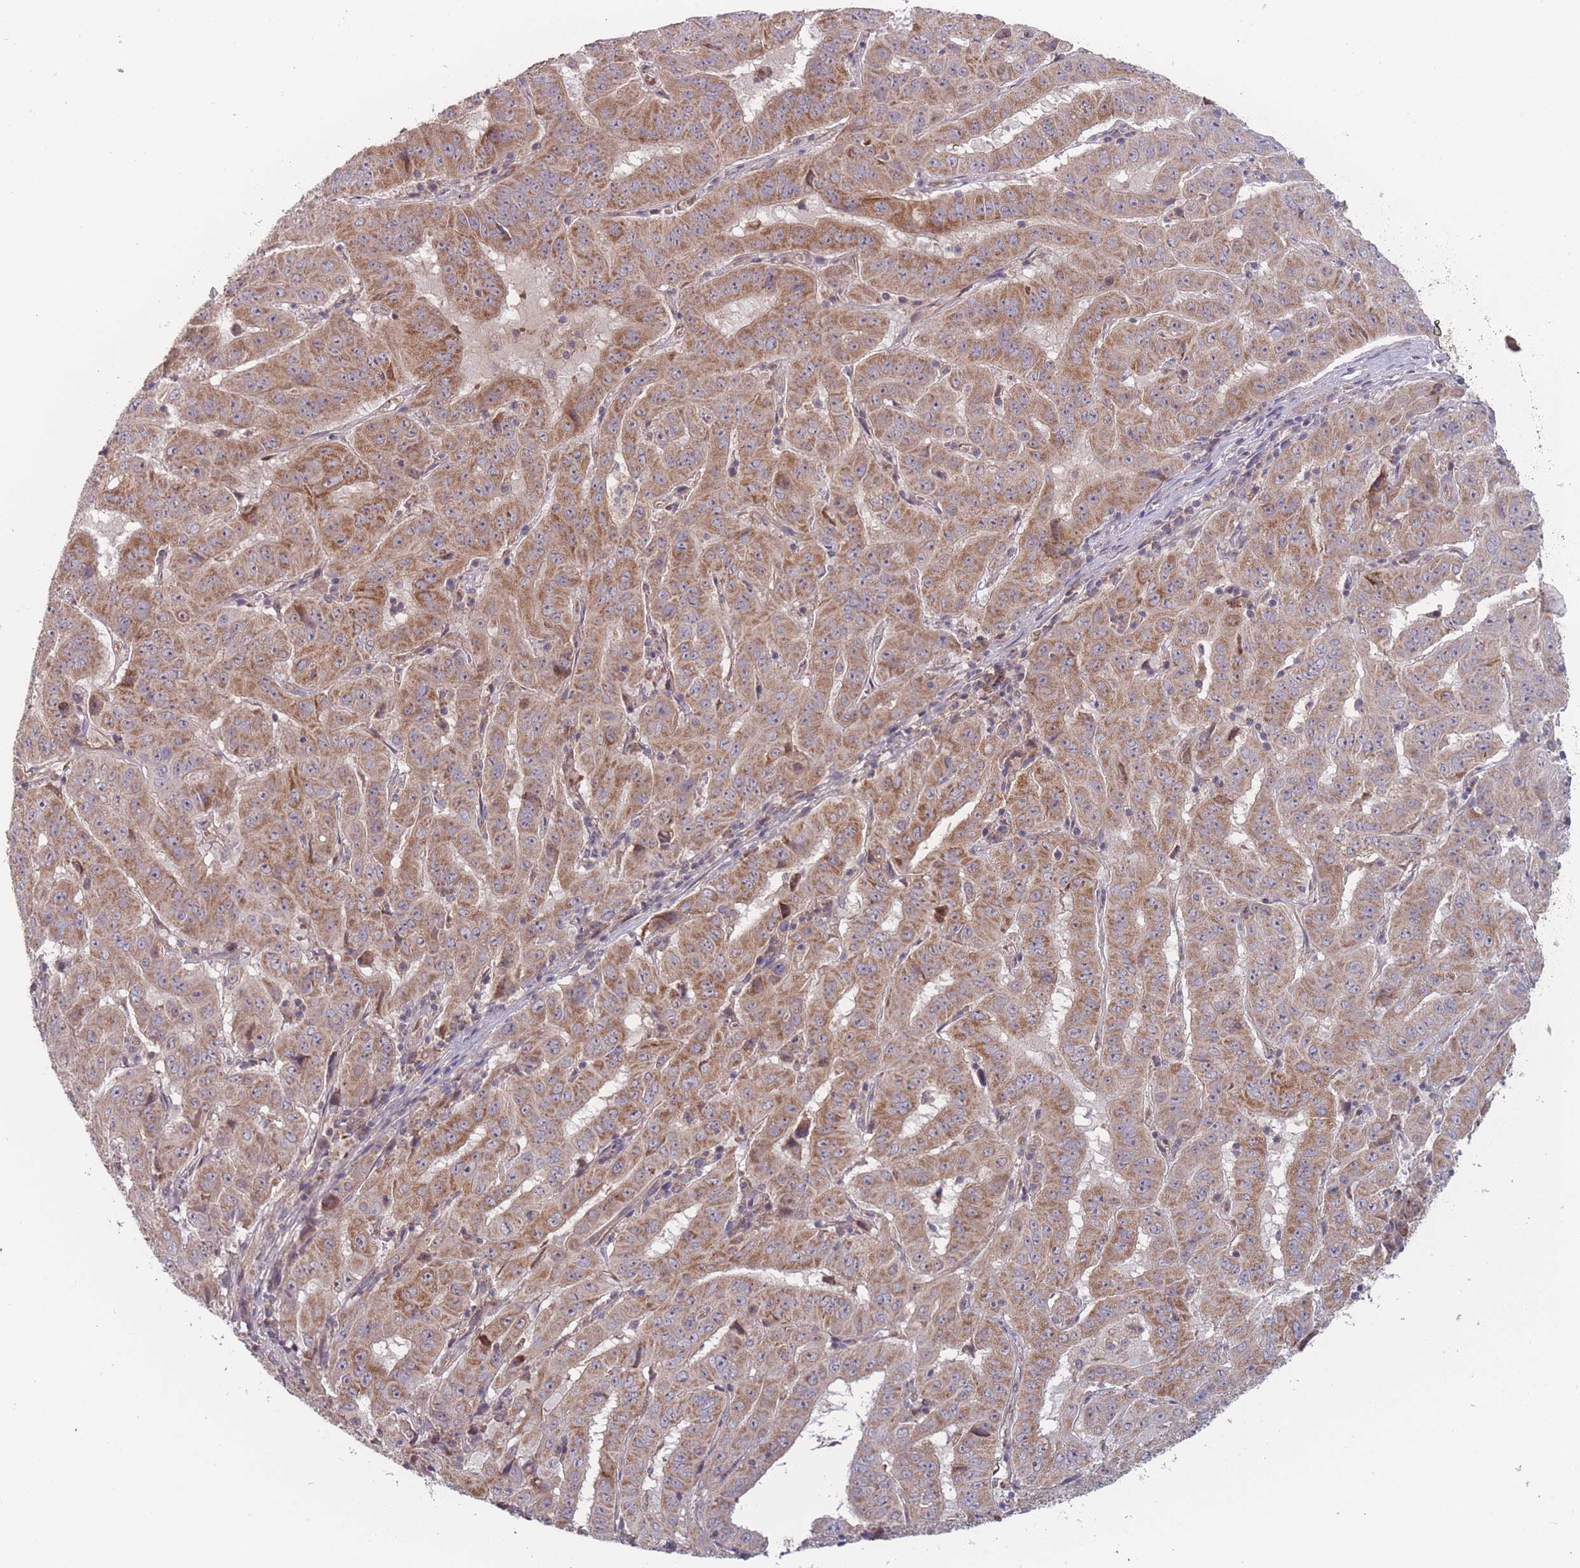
{"staining": {"intensity": "moderate", "quantity": ">75%", "location": "cytoplasmic/membranous"}, "tissue": "pancreatic cancer", "cell_type": "Tumor cells", "image_type": "cancer", "snomed": [{"axis": "morphology", "description": "Adenocarcinoma, NOS"}, {"axis": "topography", "description": "Pancreas"}], "caption": "Human pancreatic cancer stained with a protein marker exhibits moderate staining in tumor cells.", "gene": "ATP5MG", "patient": {"sex": "male", "age": 63}}